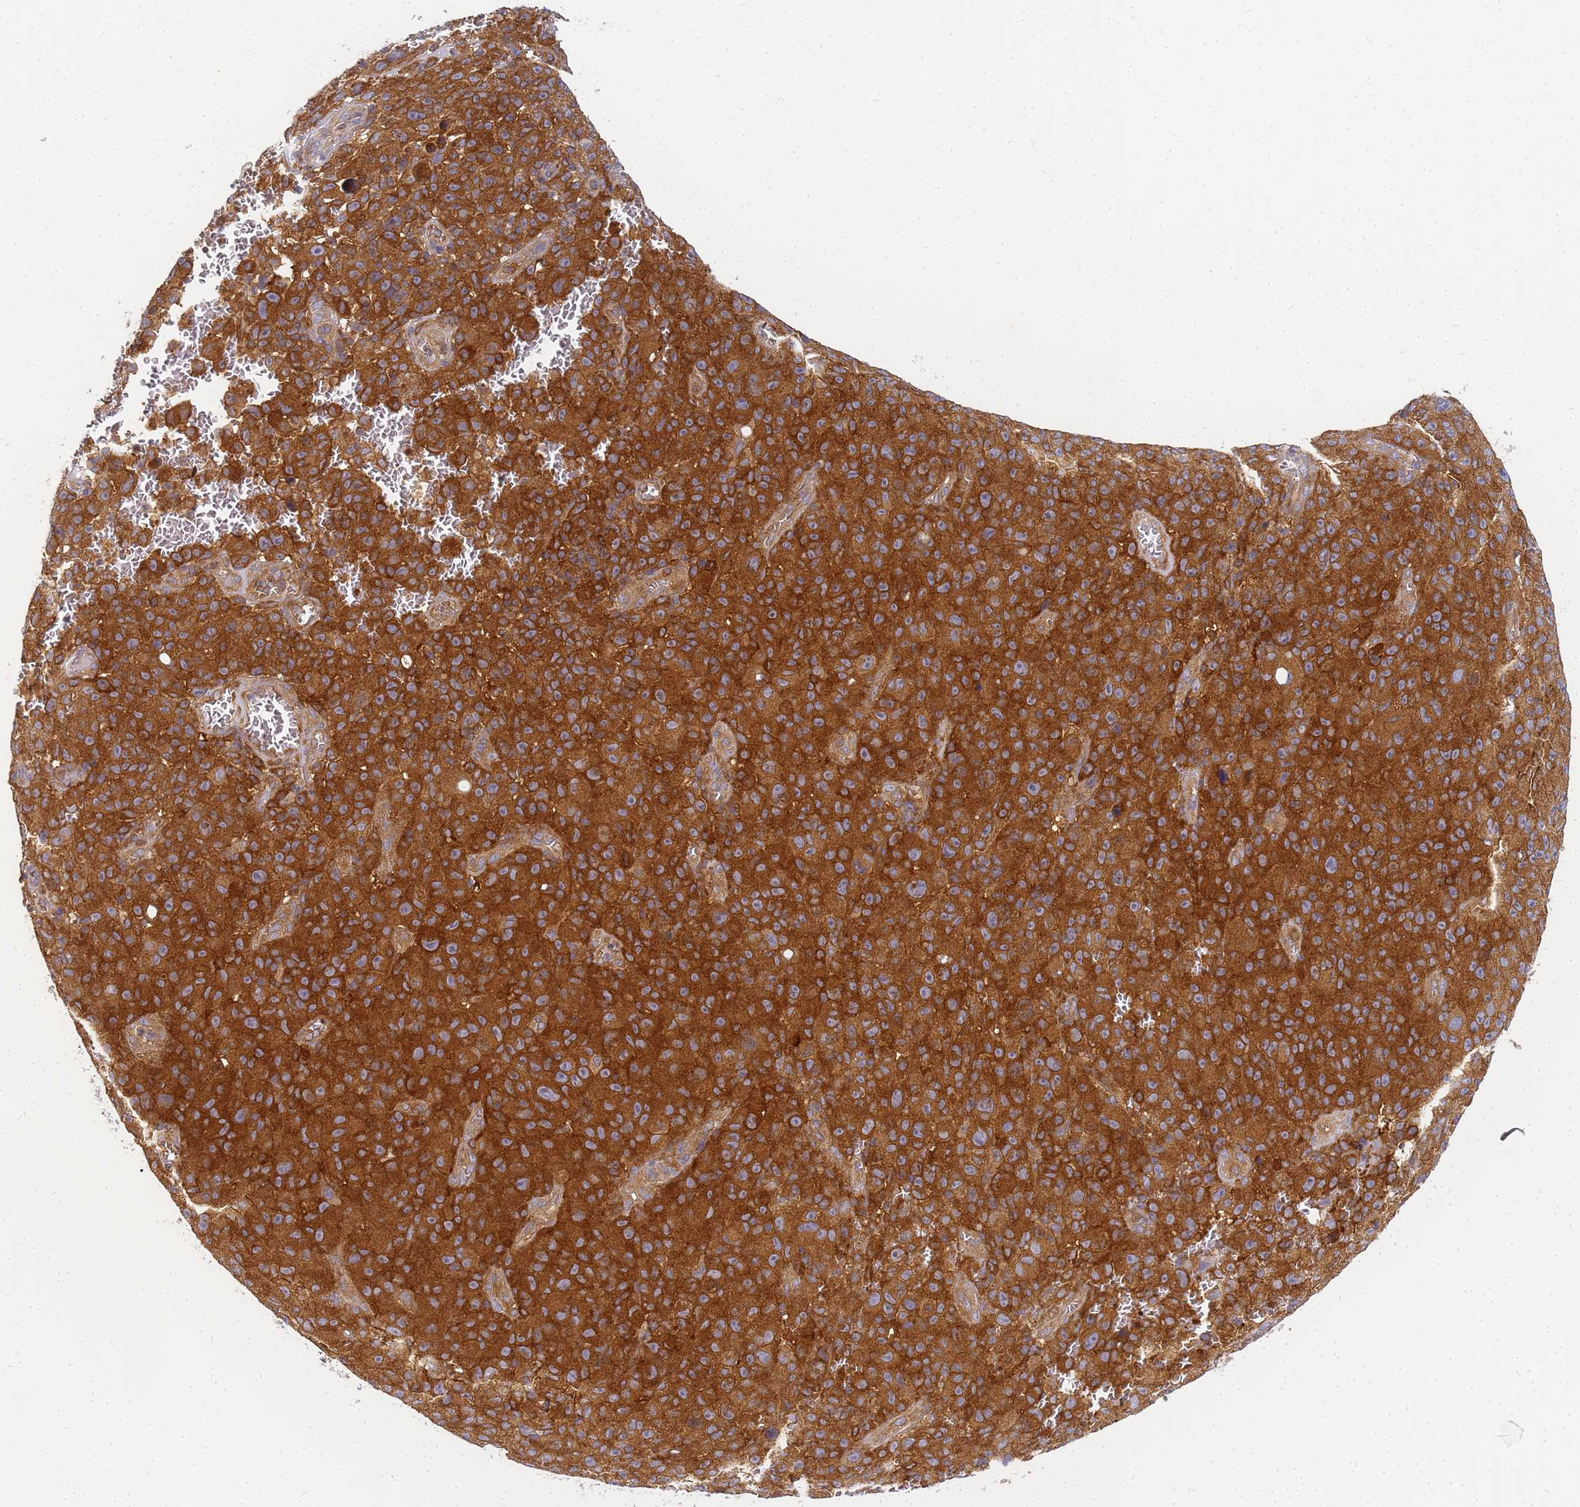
{"staining": {"intensity": "strong", "quantity": ">75%", "location": "cytoplasmic/membranous"}, "tissue": "melanoma", "cell_type": "Tumor cells", "image_type": "cancer", "snomed": [{"axis": "morphology", "description": "Malignant melanoma, NOS"}, {"axis": "topography", "description": "Skin"}], "caption": "There is high levels of strong cytoplasmic/membranous positivity in tumor cells of malignant melanoma, as demonstrated by immunohistochemical staining (brown color).", "gene": "CHM", "patient": {"sex": "female", "age": 82}}